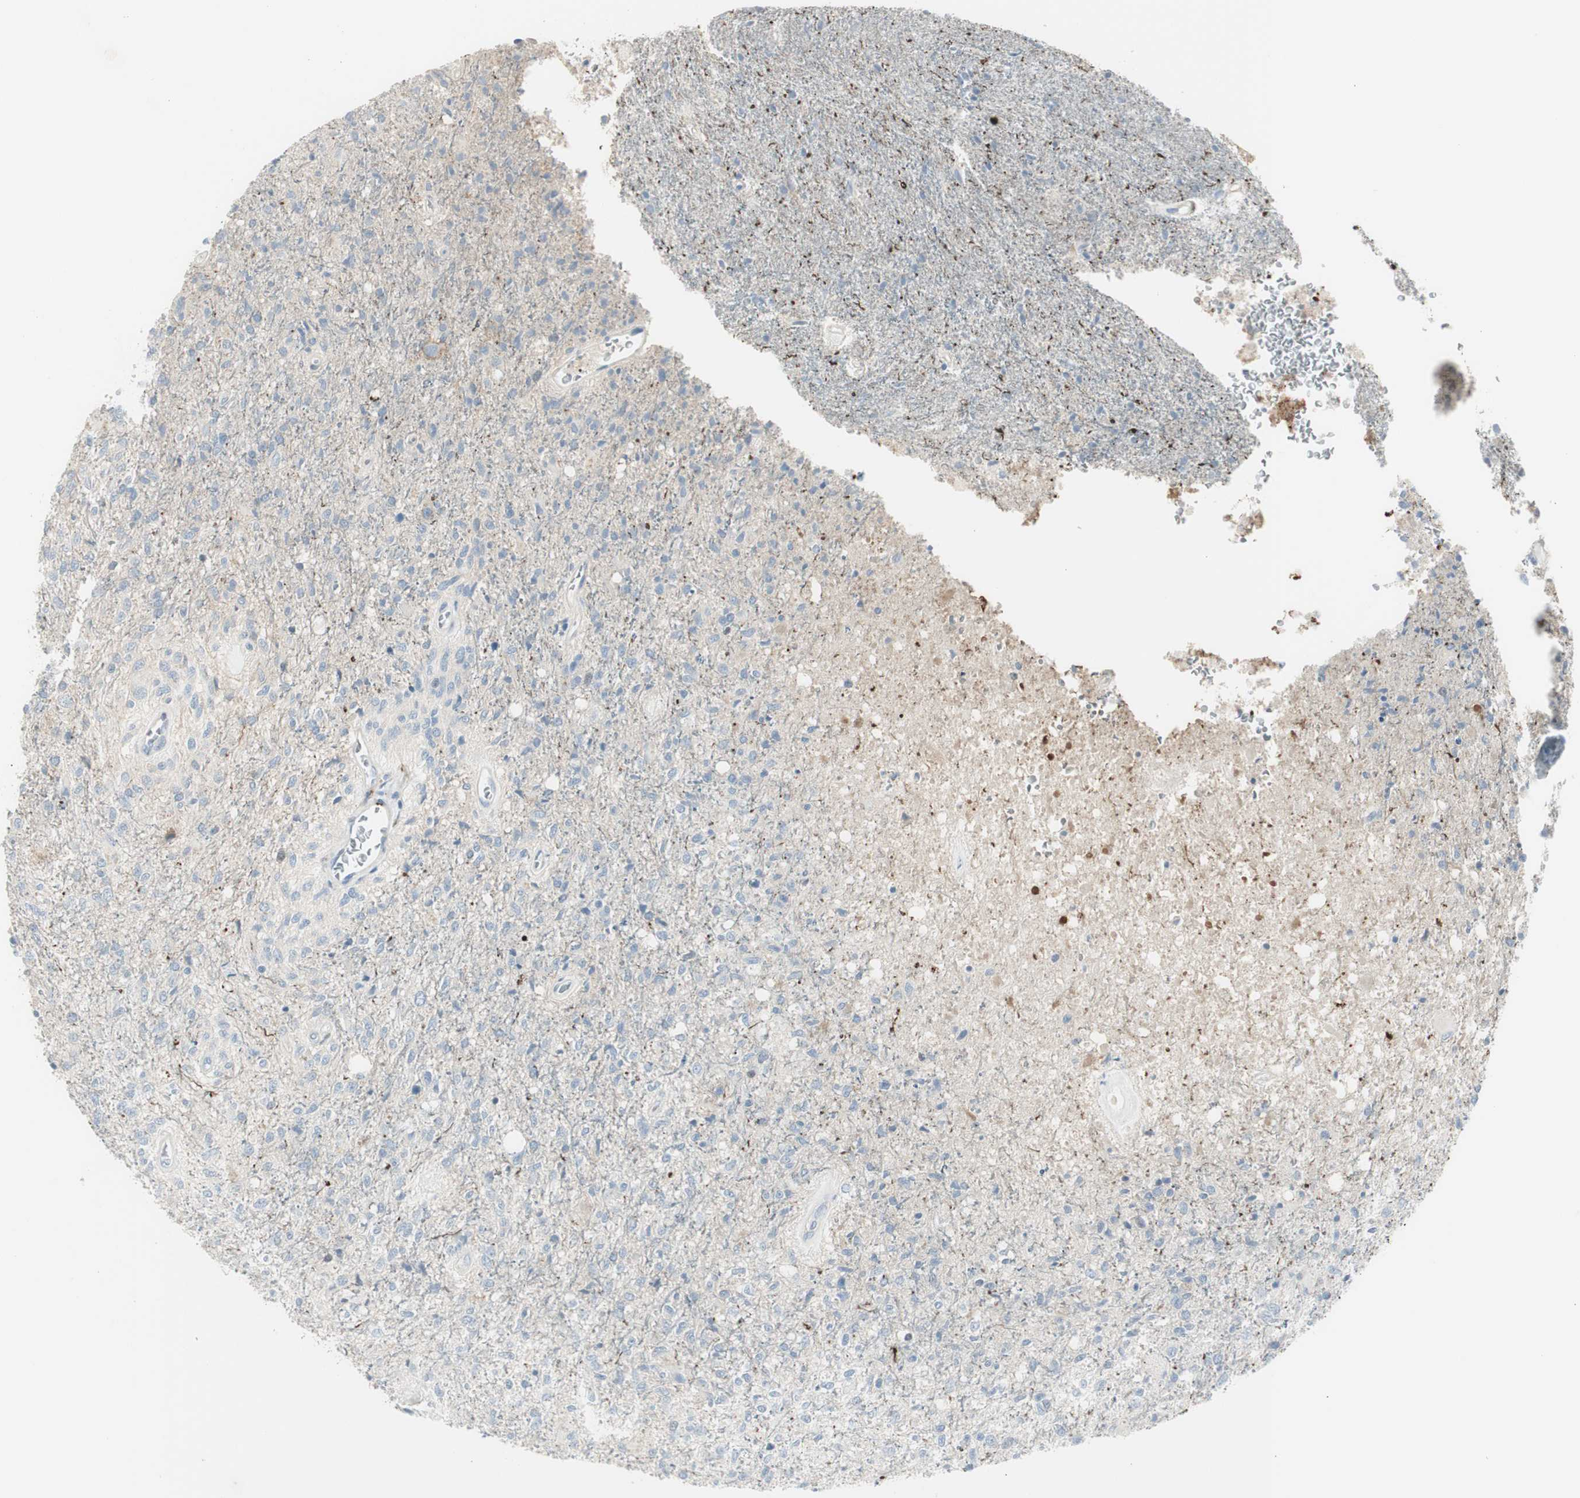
{"staining": {"intensity": "negative", "quantity": "none", "location": "none"}, "tissue": "glioma", "cell_type": "Tumor cells", "image_type": "cancer", "snomed": [{"axis": "morphology", "description": "Normal tissue, NOS"}, {"axis": "morphology", "description": "Glioma, malignant, High grade"}, {"axis": "topography", "description": "Cerebral cortex"}], "caption": "Photomicrograph shows no significant protein expression in tumor cells of malignant high-grade glioma.", "gene": "CACNA2D1", "patient": {"sex": "male", "age": 77}}